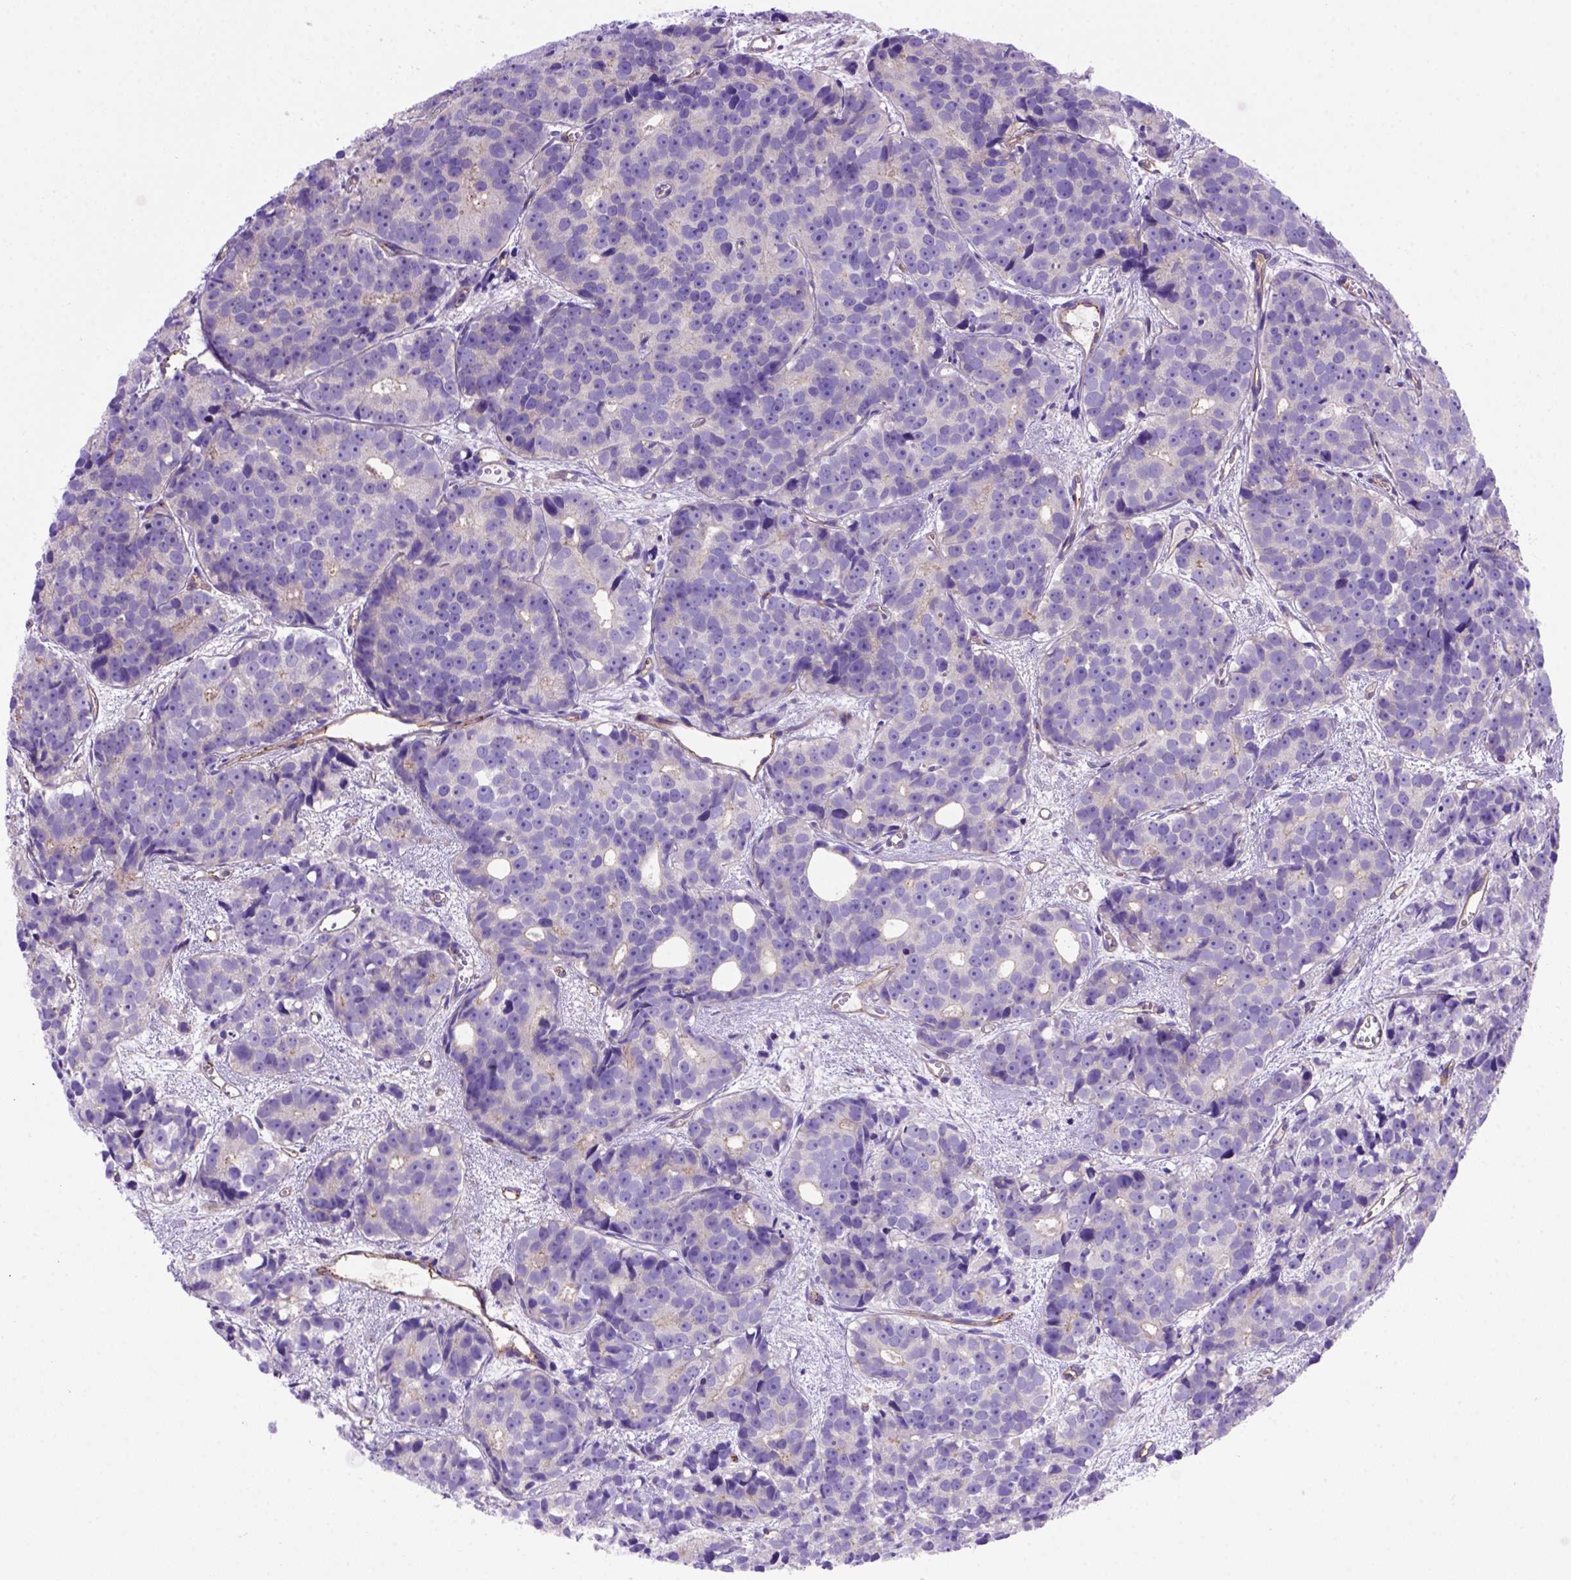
{"staining": {"intensity": "negative", "quantity": "none", "location": "none"}, "tissue": "prostate cancer", "cell_type": "Tumor cells", "image_type": "cancer", "snomed": [{"axis": "morphology", "description": "Adenocarcinoma, High grade"}, {"axis": "topography", "description": "Prostate"}], "caption": "This is an immunohistochemistry (IHC) photomicrograph of human prostate adenocarcinoma (high-grade). There is no positivity in tumor cells.", "gene": "PEX12", "patient": {"sex": "male", "age": 77}}